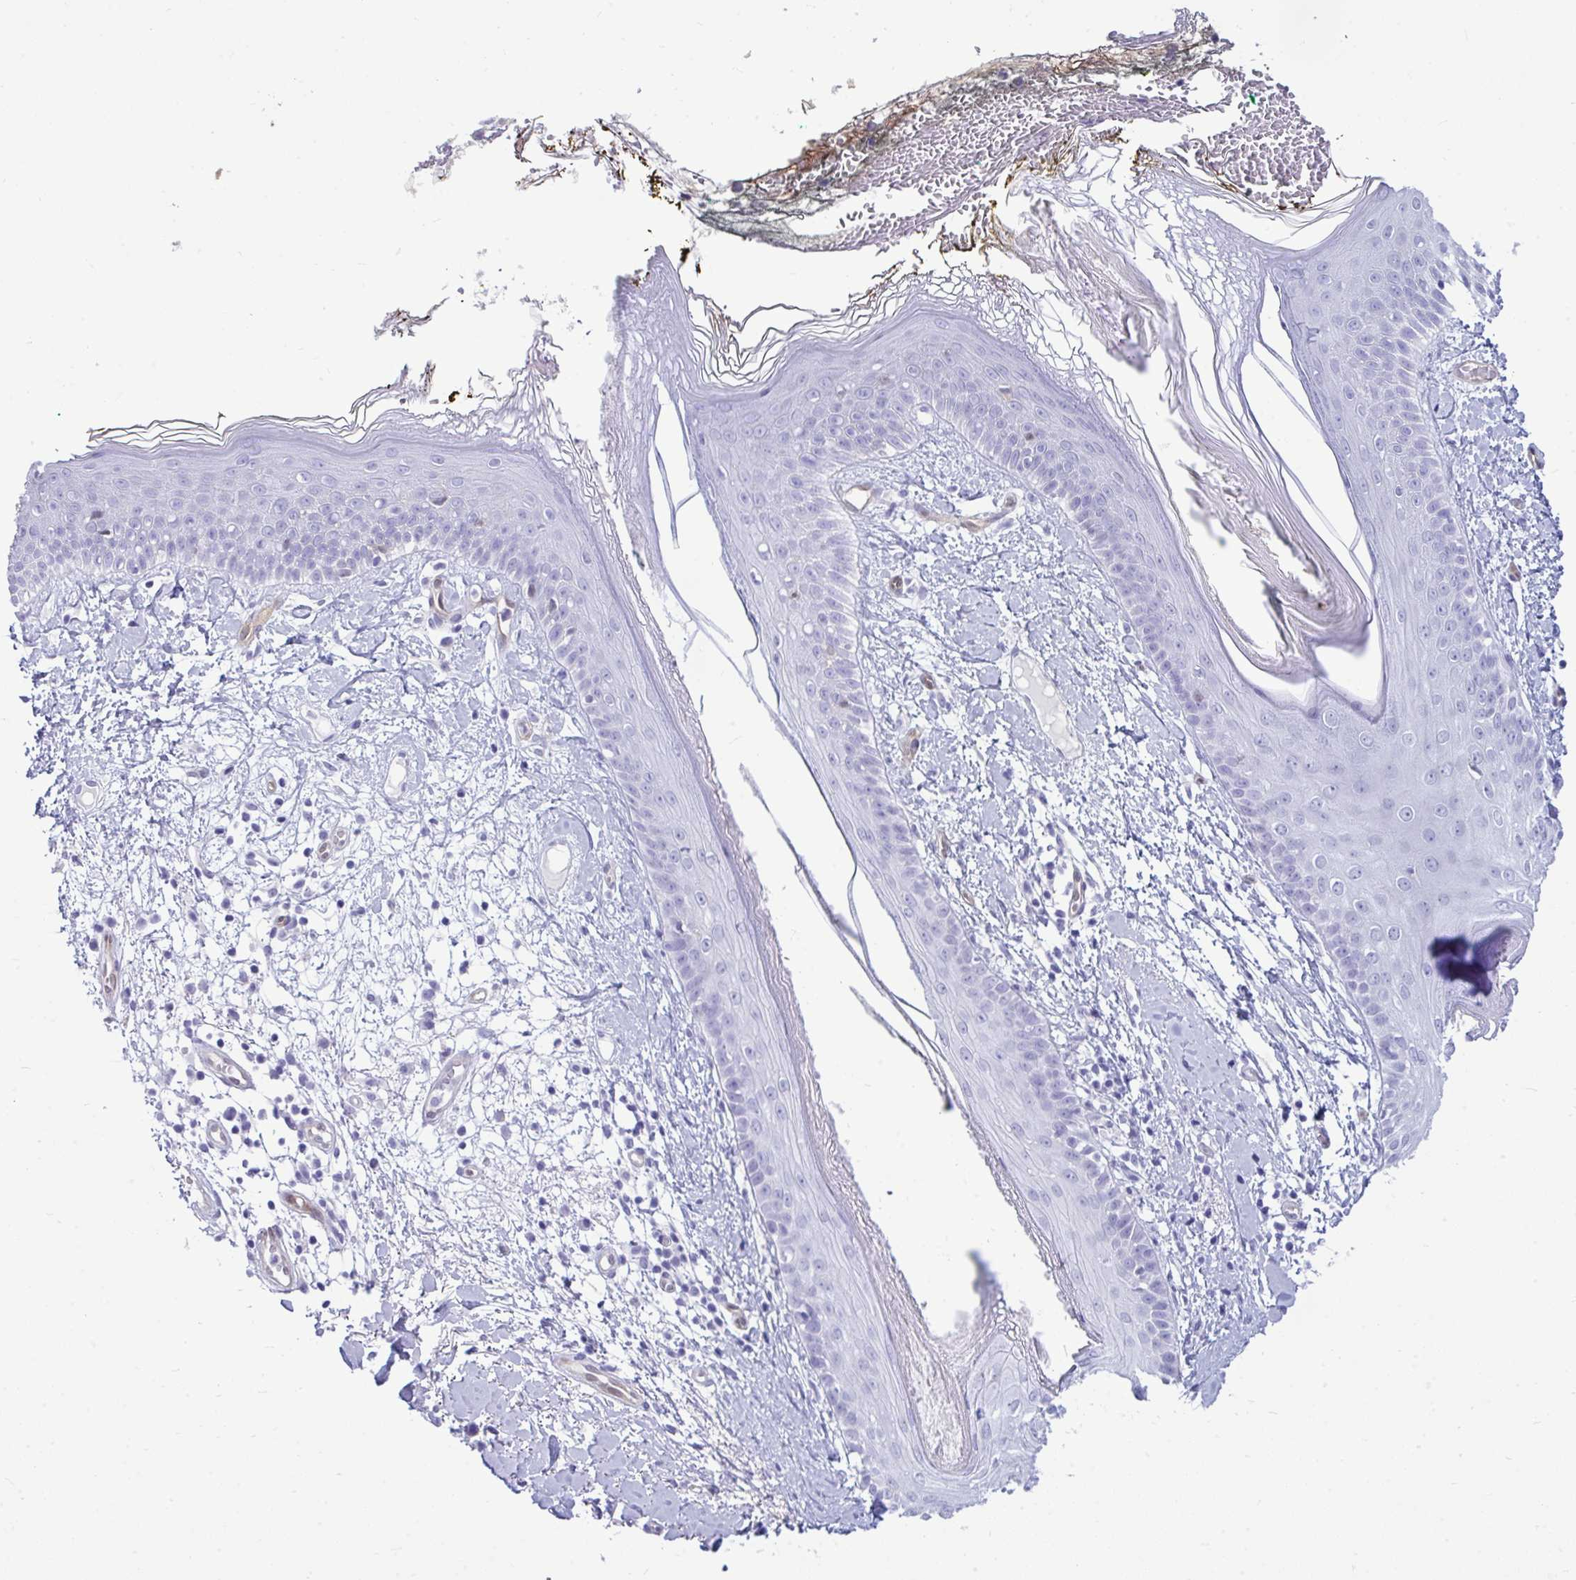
{"staining": {"intensity": "negative", "quantity": "none", "location": "none"}, "tissue": "skin", "cell_type": "Fibroblasts", "image_type": "normal", "snomed": [{"axis": "morphology", "description": "Normal tissue, NOS"}, {"axis": "topography", "description": "Skin"}], "caption": "Immunohistochemistry photomicrograph of normal skin: skin stained with DAB exhibits no significant protein positivity in fibroblasts.", "gene": "LIMS2", "patient": {"sex": "female", "age": 34}}